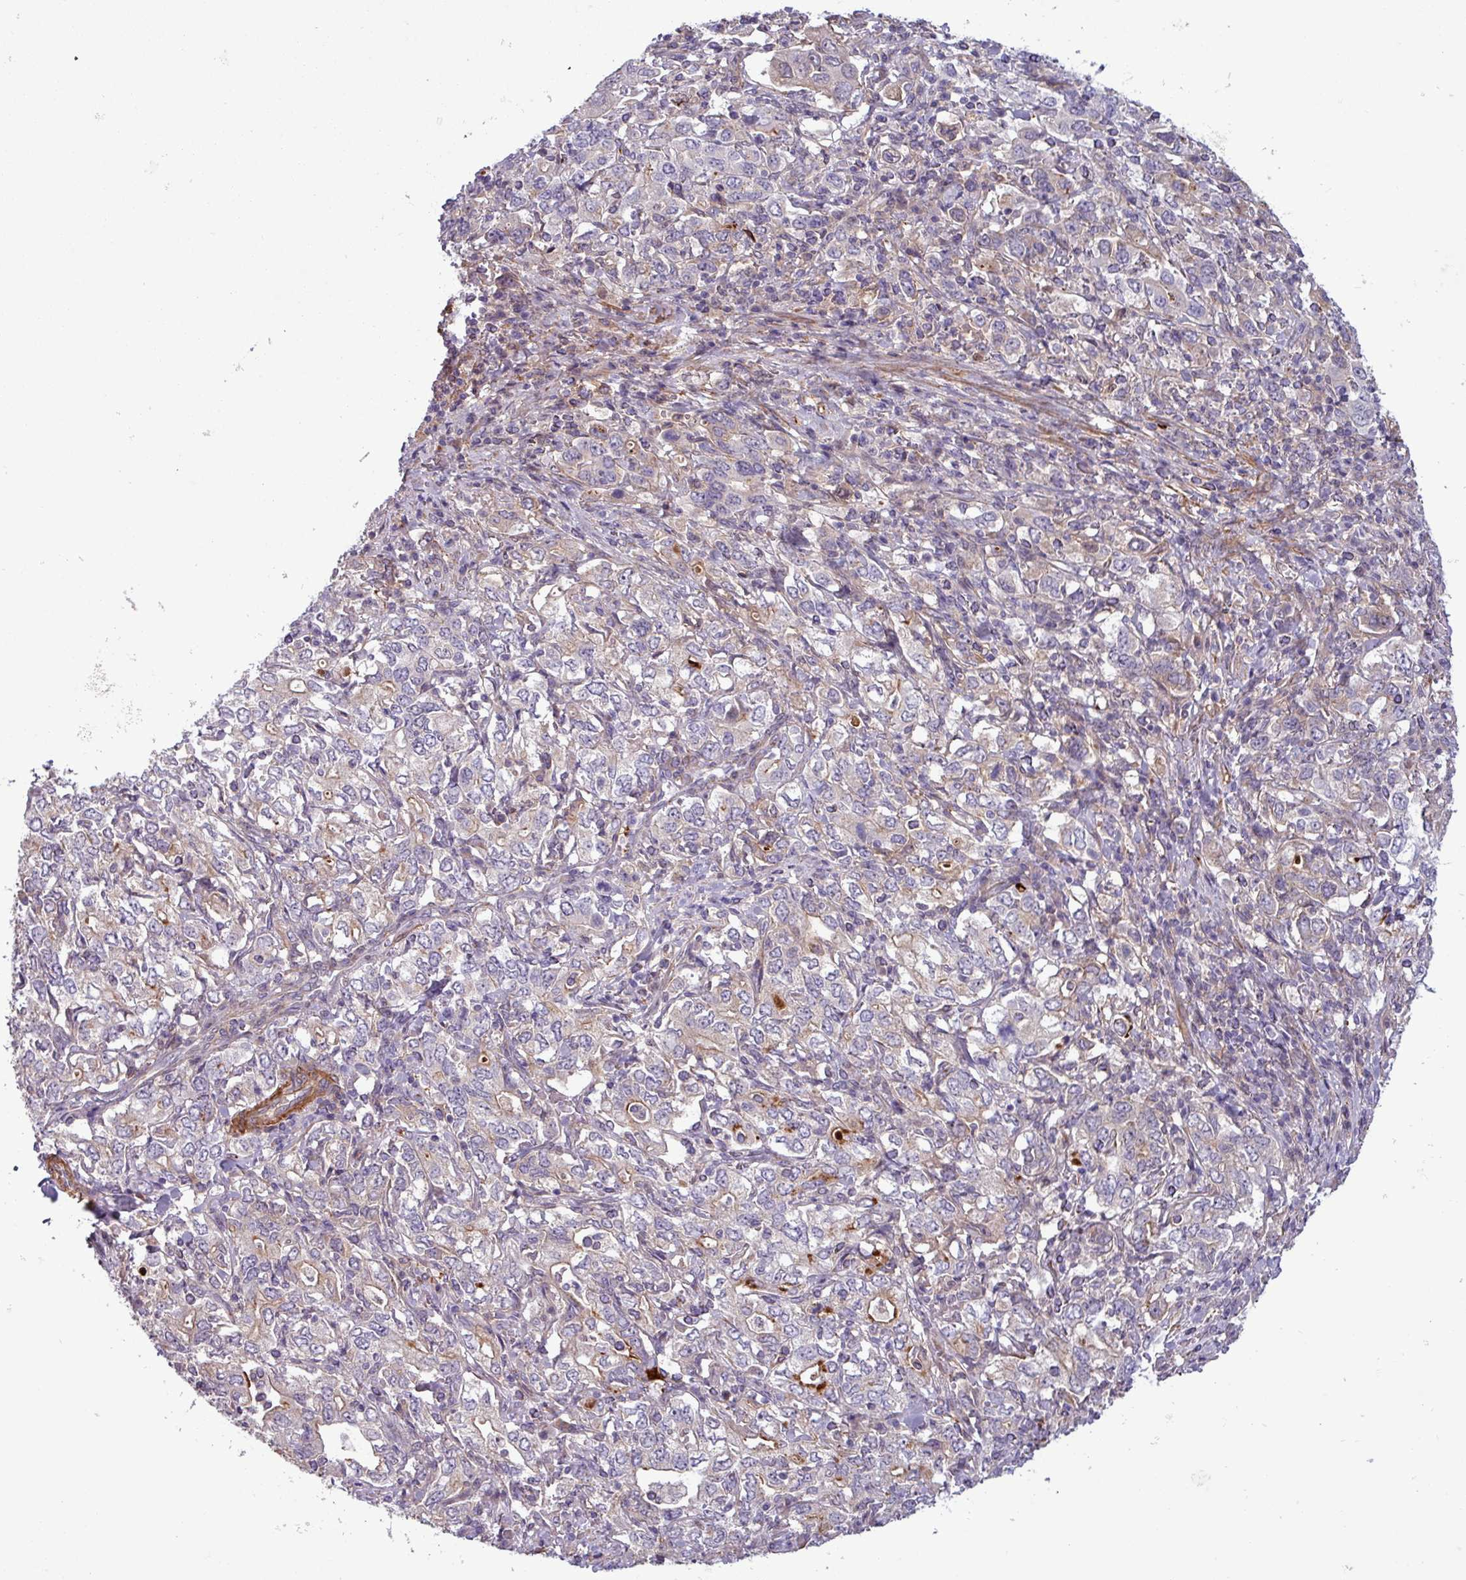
{"staining": {"intensity": "negative", "quantity": "none", "location": "none"}, "tissue": "stomach cancer", "cell_type": "Tumor cells", "image_type": "cancer", "snomed": [{"axis": "morphology", "description": "Adenocarcinoma, NOS"}, {"axis": "topography", "description": "Stomach, upper"}, {"axis": "topography", "description": "Stomach"}], "caption": "IHC of human stomach cancer exhibits no positivity in tumor cells.", "gene": "PCED1A", "patient": {"sex": "male", "age": 62}}